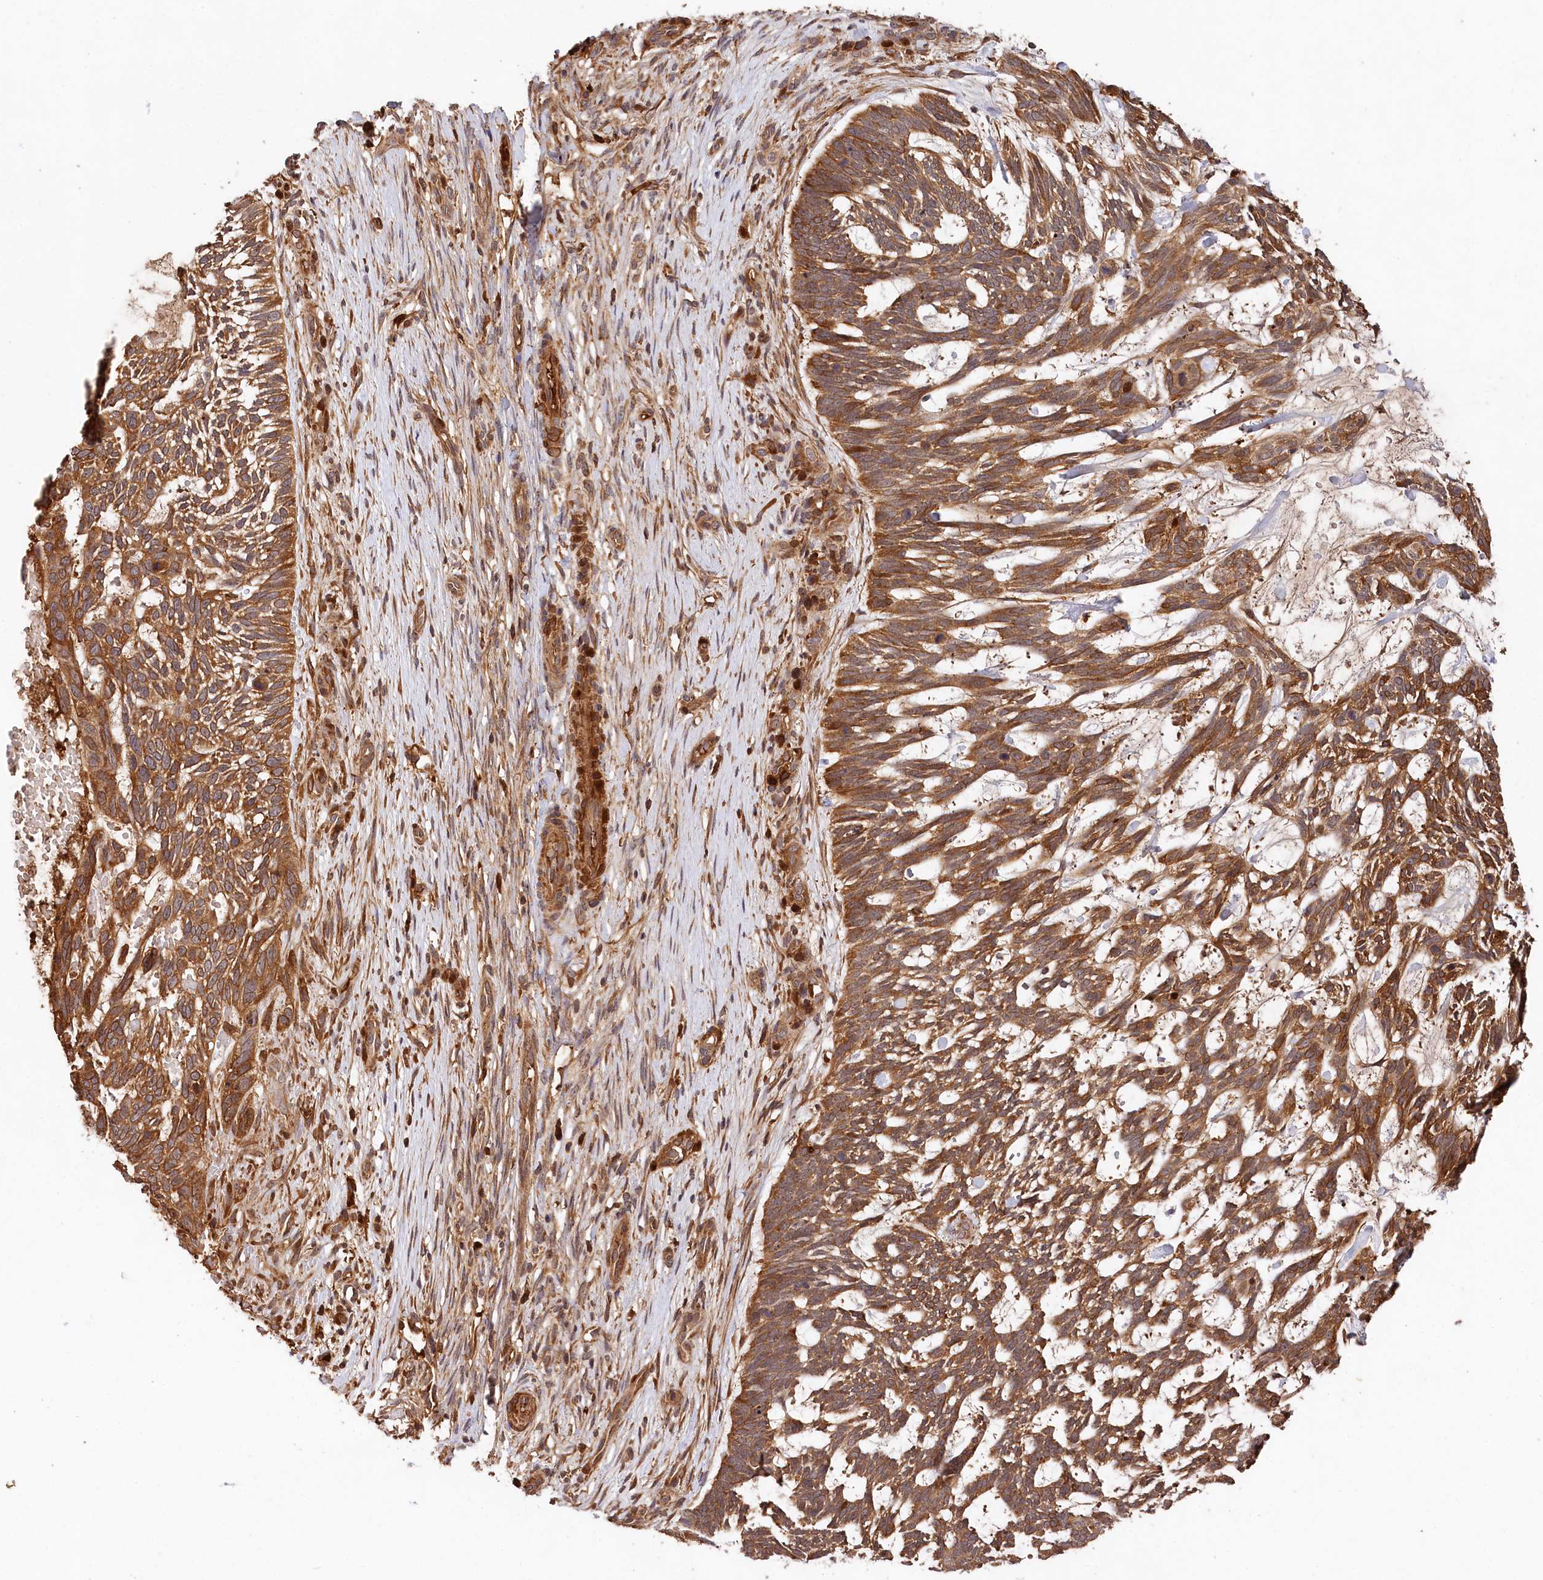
{"staining": {"intensity": "moderate", "quantity": ">75%", "location": "cytoplasmic/membranous"}, "tissue": "skin cancer", "cell_type": "Tumor cells", "image_type": "cancer", "snomed": [{"axis": "morphology", "description": "Basal cell carcinoma"}, {"axis": "topography", "description": "Skin"}], "caption": "Skin basal cell carcinoma stained for a protein demonstrates moderate cytoplasmic/membranous positivity in tumor cells.", "gene": "MCF2L2", "patient": {"sex": "male", "age": 88}}